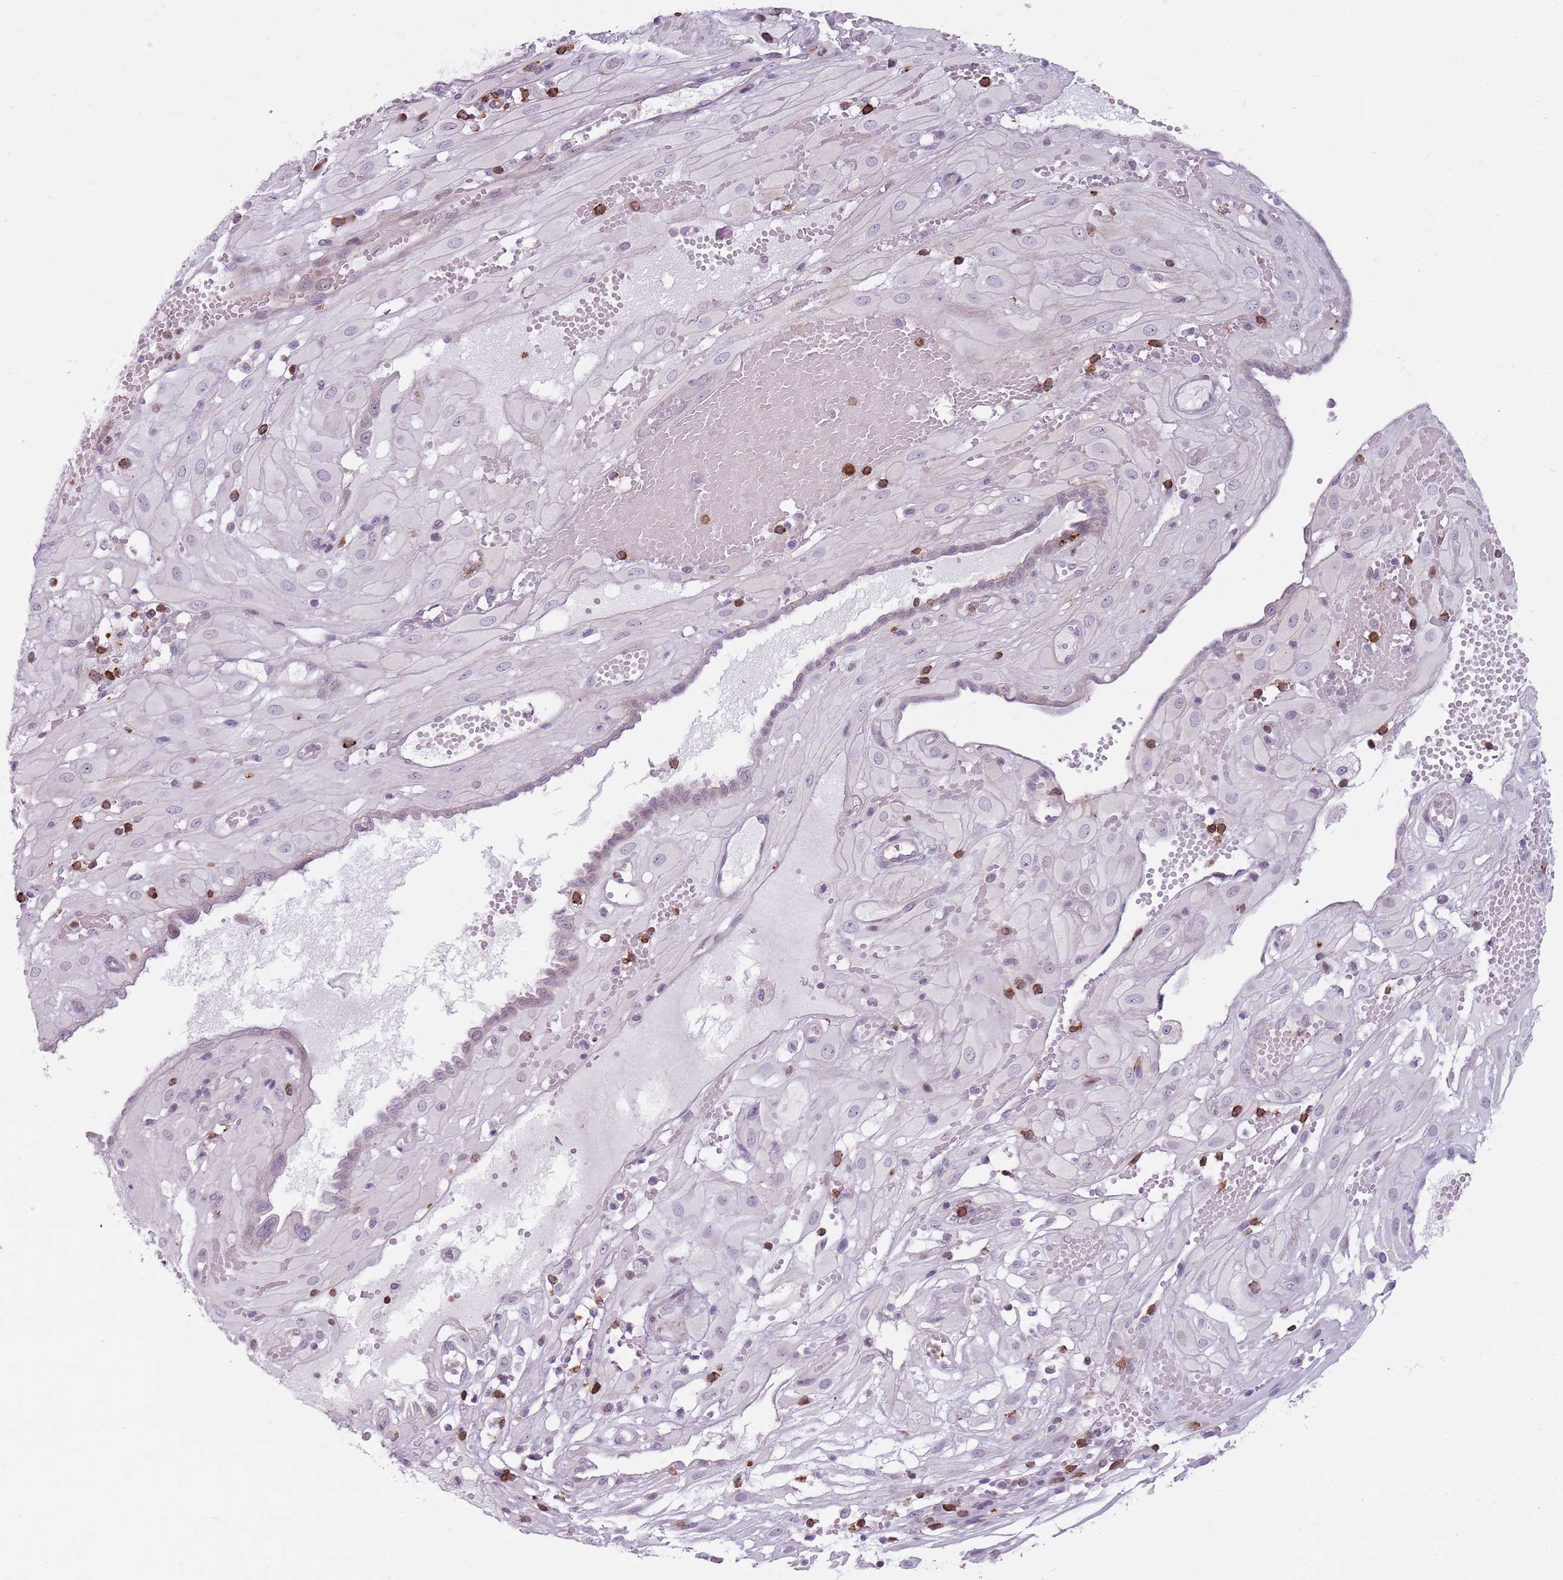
{"staining": {"intensity": "negative", "quantity": "none", "location": "none"}, "tissue": "cervical cancer", "cell_type": "Tumor cells", "image_type": "cancer", "snomed": [{"axis": "morphology", "description": "Squamous cell carcinoma, NOS"}, {"axis": "topography", "description": "Cervix"}], "caption": "Immunohistochemistry (IHC) histopathology image of human cervical cancer (squamous cell carcinoma) stained for a protein (brown), which displays no expression in tumor cells.", "gene": "ZNF583", "patient": {"sex": "female", "age": 36}}